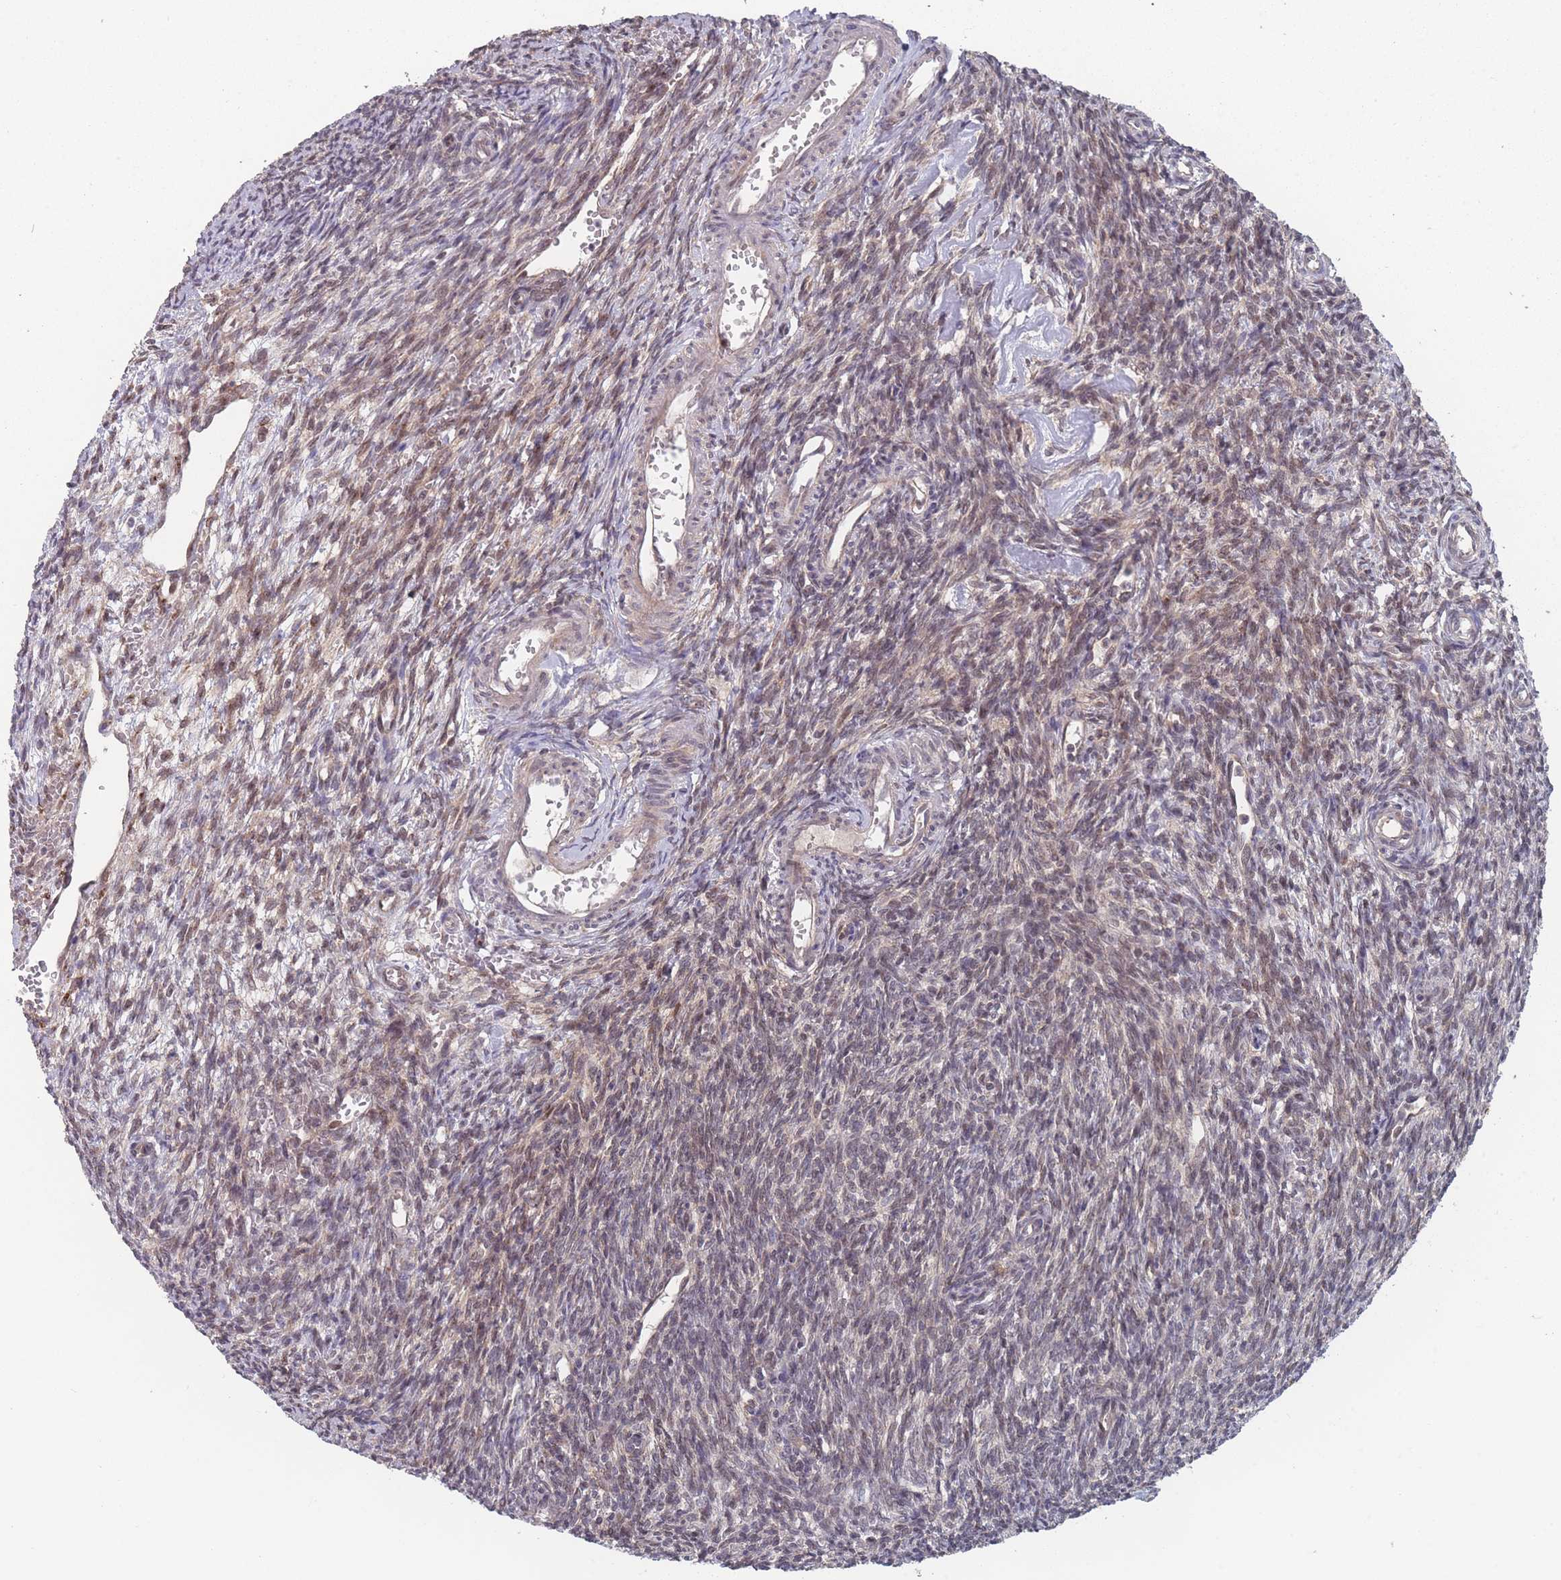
{"staining": {"intensity": "weak", "quantity": "25%-75%", "location": "cytoplasmic/membranous,nuclear"}, "tissue": "ovary", "cell_type": "Ovarian stroma cells", "image_type": "normal", "snomed": [{"axis": "morphology", "description": "Normal tissue, NOS"}, {"axis": "topography", "description": "Ovary"}], "caption": "Normal ovary was stained to show a protein in brown. There is low levels of weak cytoplasmic/membranous,nuclear expression in about 25%-75% of ovarian stroma cells. The staining was performed using DAB to visualize the protein expression in brown, while the nuclei were stained in blue with hematoxylin (Magnification: 20x).", "gene": "CNTRL", "patient": {"sex": "female", "age": 39}}